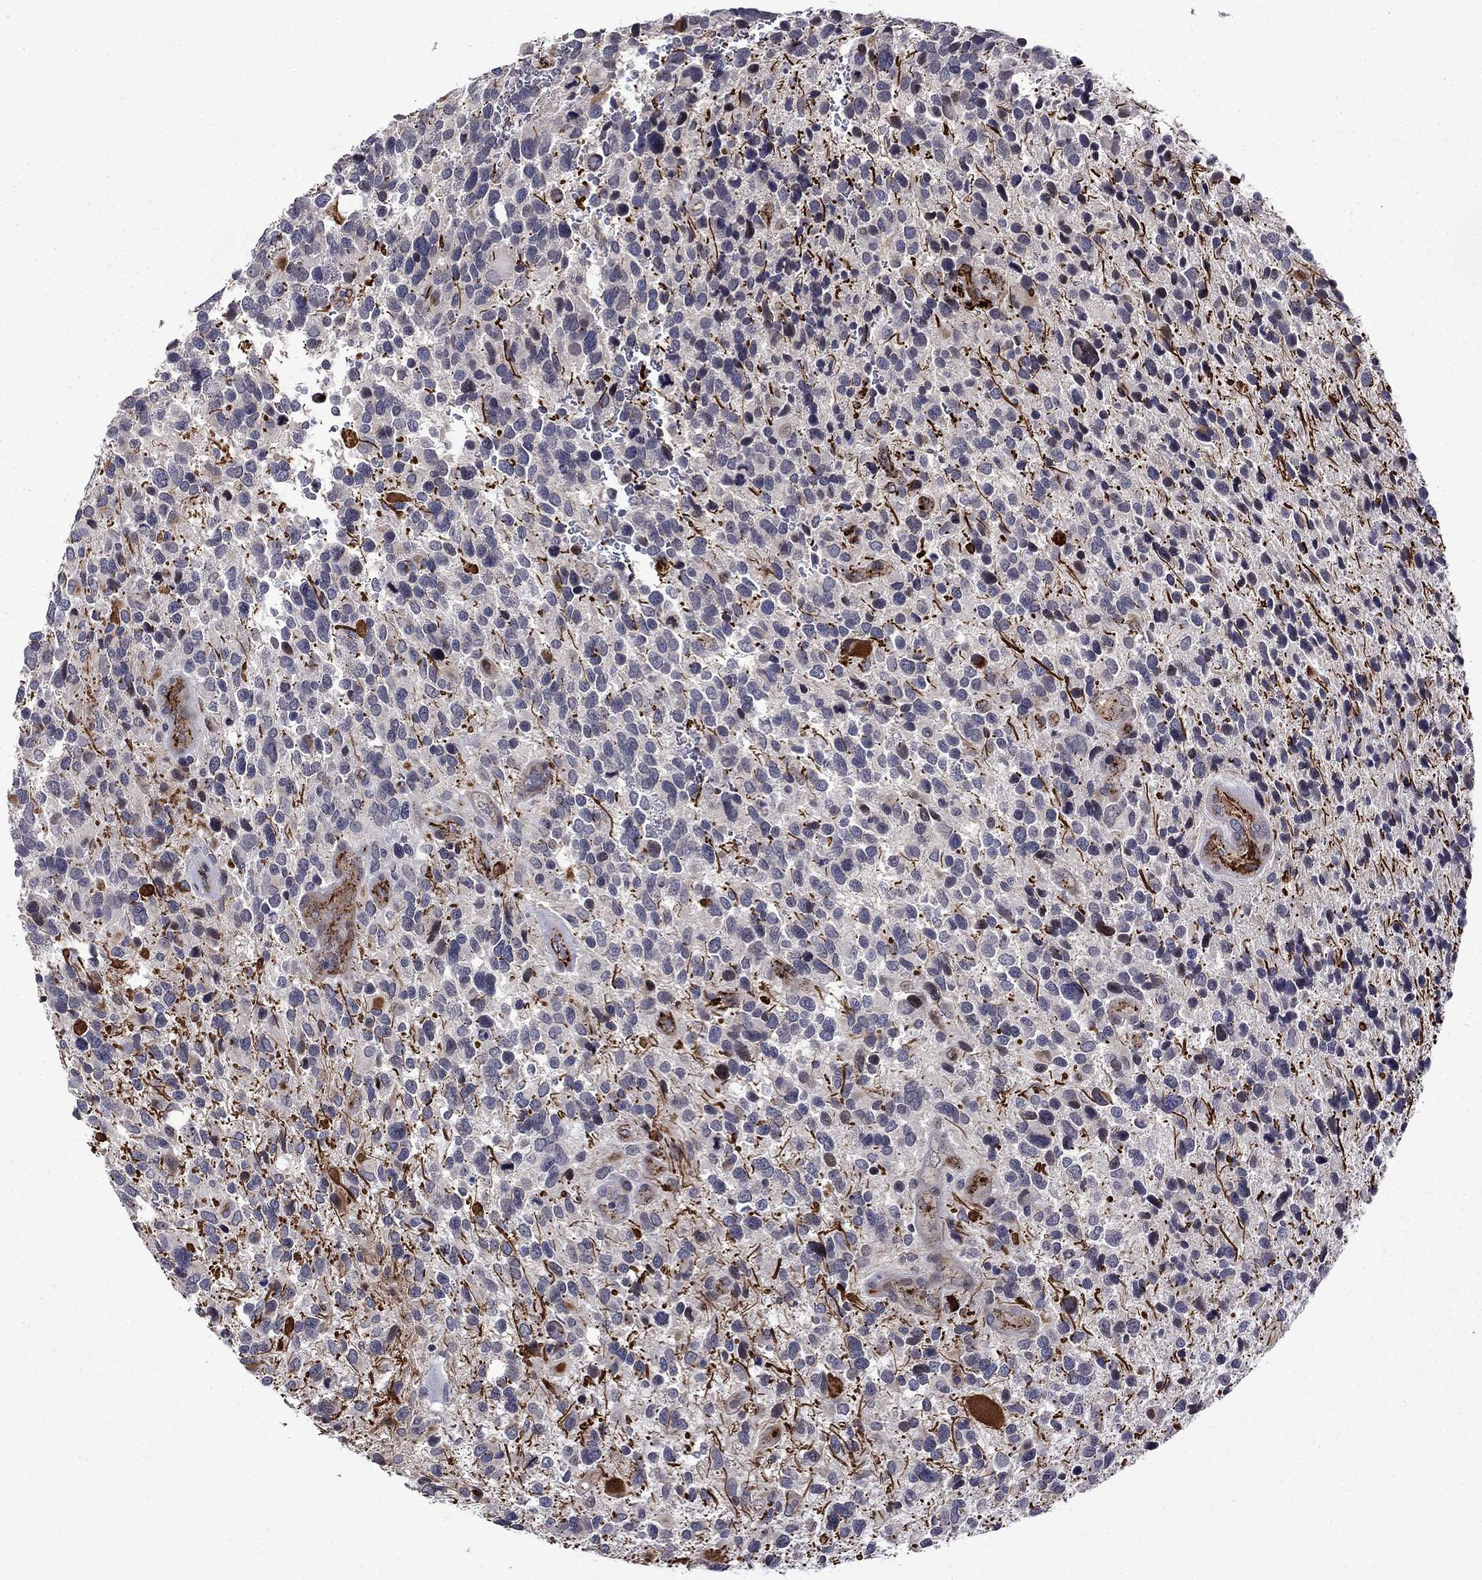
{"staining": {"intensity": "moderate", "quantity": "25%-75%", "location": "cytoplasmic/membranous"}, "tissue": "glioma", "cell_type": "Tumor cells", "image_type": "cancer", "snomed": [{"axis": "morphology", "description": "Glioma, malignant, Low grade"}, {"axis": "topography", "description": "Brain"}], "caption": "Immunohistochemistry (IHC) image of glioma stained for a protein (brown), which reveals medium levels of moderate cytoplasmic/membranous expression in approximately 25%-75% of tumor cells.", "gene": "SLITRK1", "patient": {"sex": "female", "age": 32}}